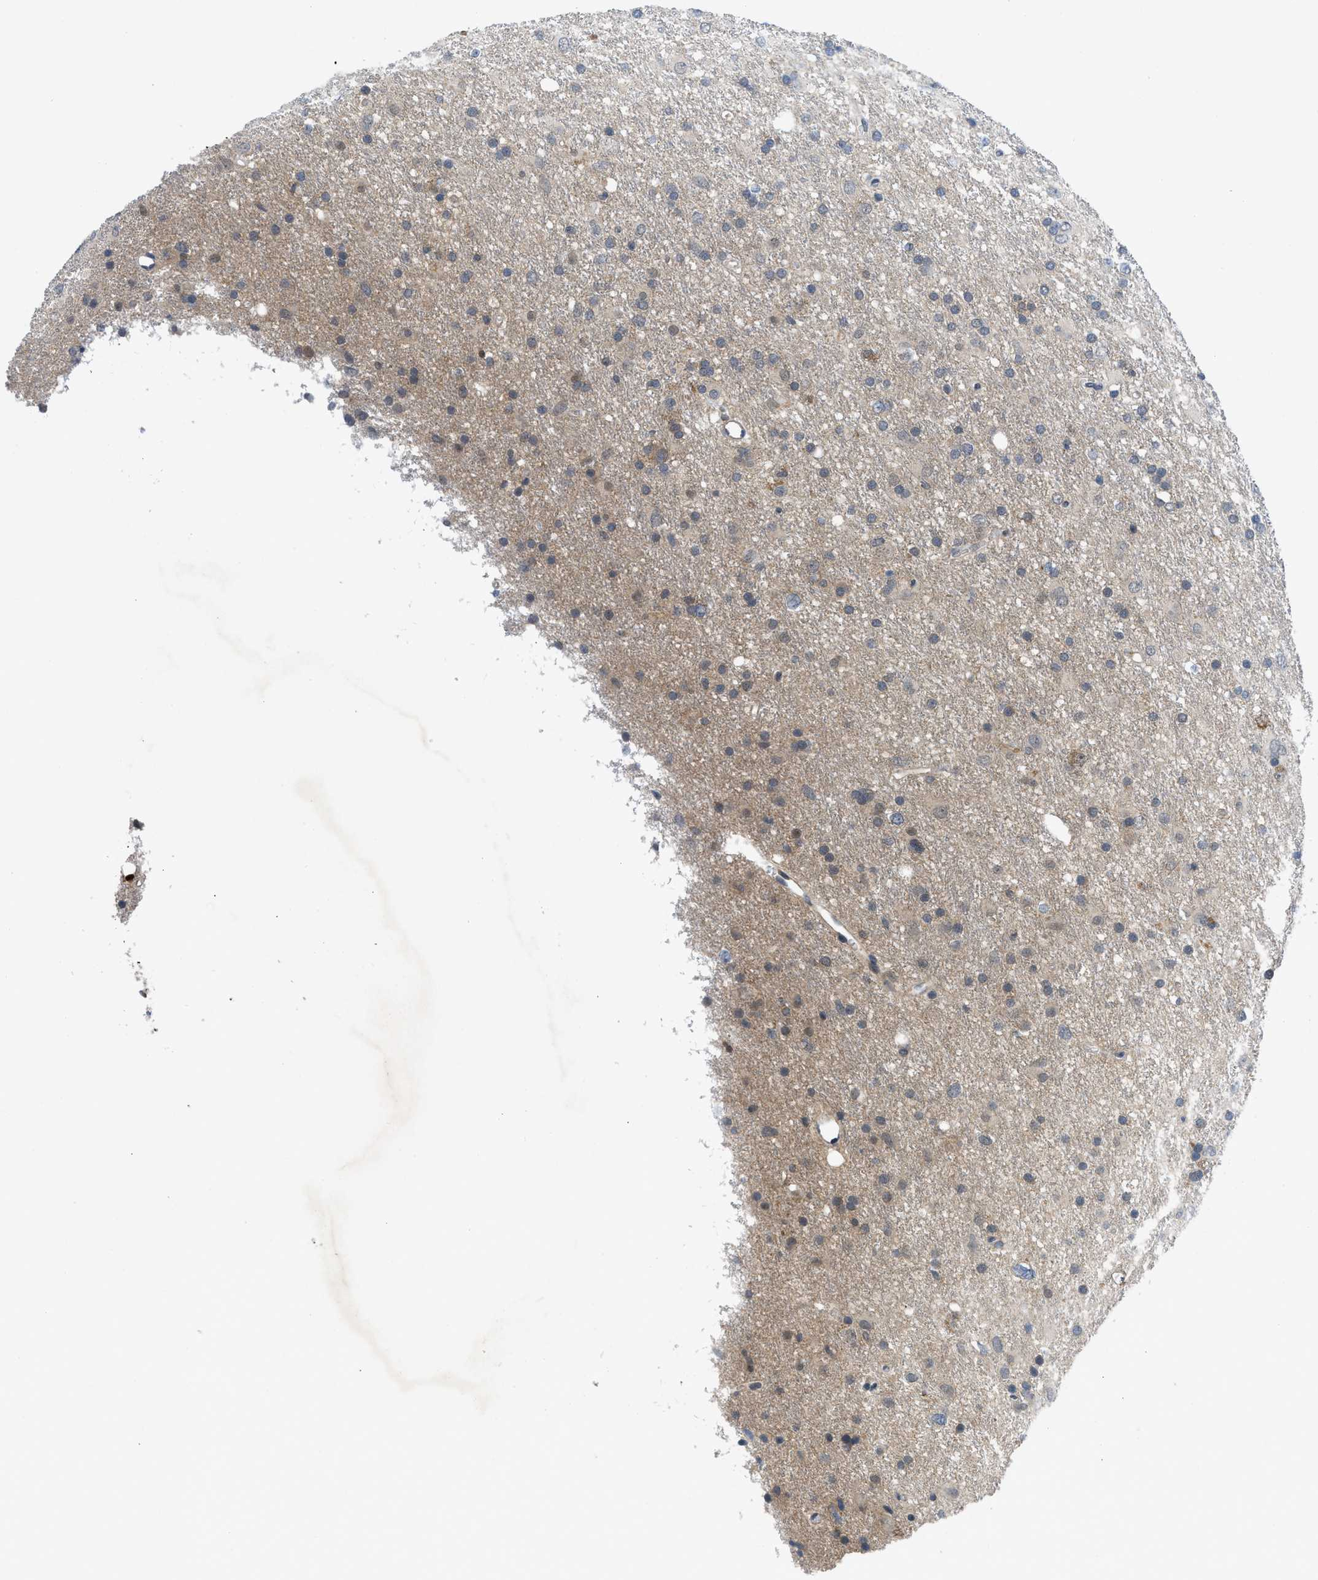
{"staining": {"intensity": "negative", "quantity": "none", "location": "none"}, "tissue": "glioma", "cell_type": "Tumor cells", "image_type": "cancer", "snomed": [{"axis": "morphology", "description": "Glioma, malignant, Low grade"}, {"axis": "topography", "description": "Brain"}], "caption": "Immunohistochemistry (IHC) of human glioma displays no staining in tumor cells.", "gene": "PANX1", "patient": {"sex": "male", "age": 77}}